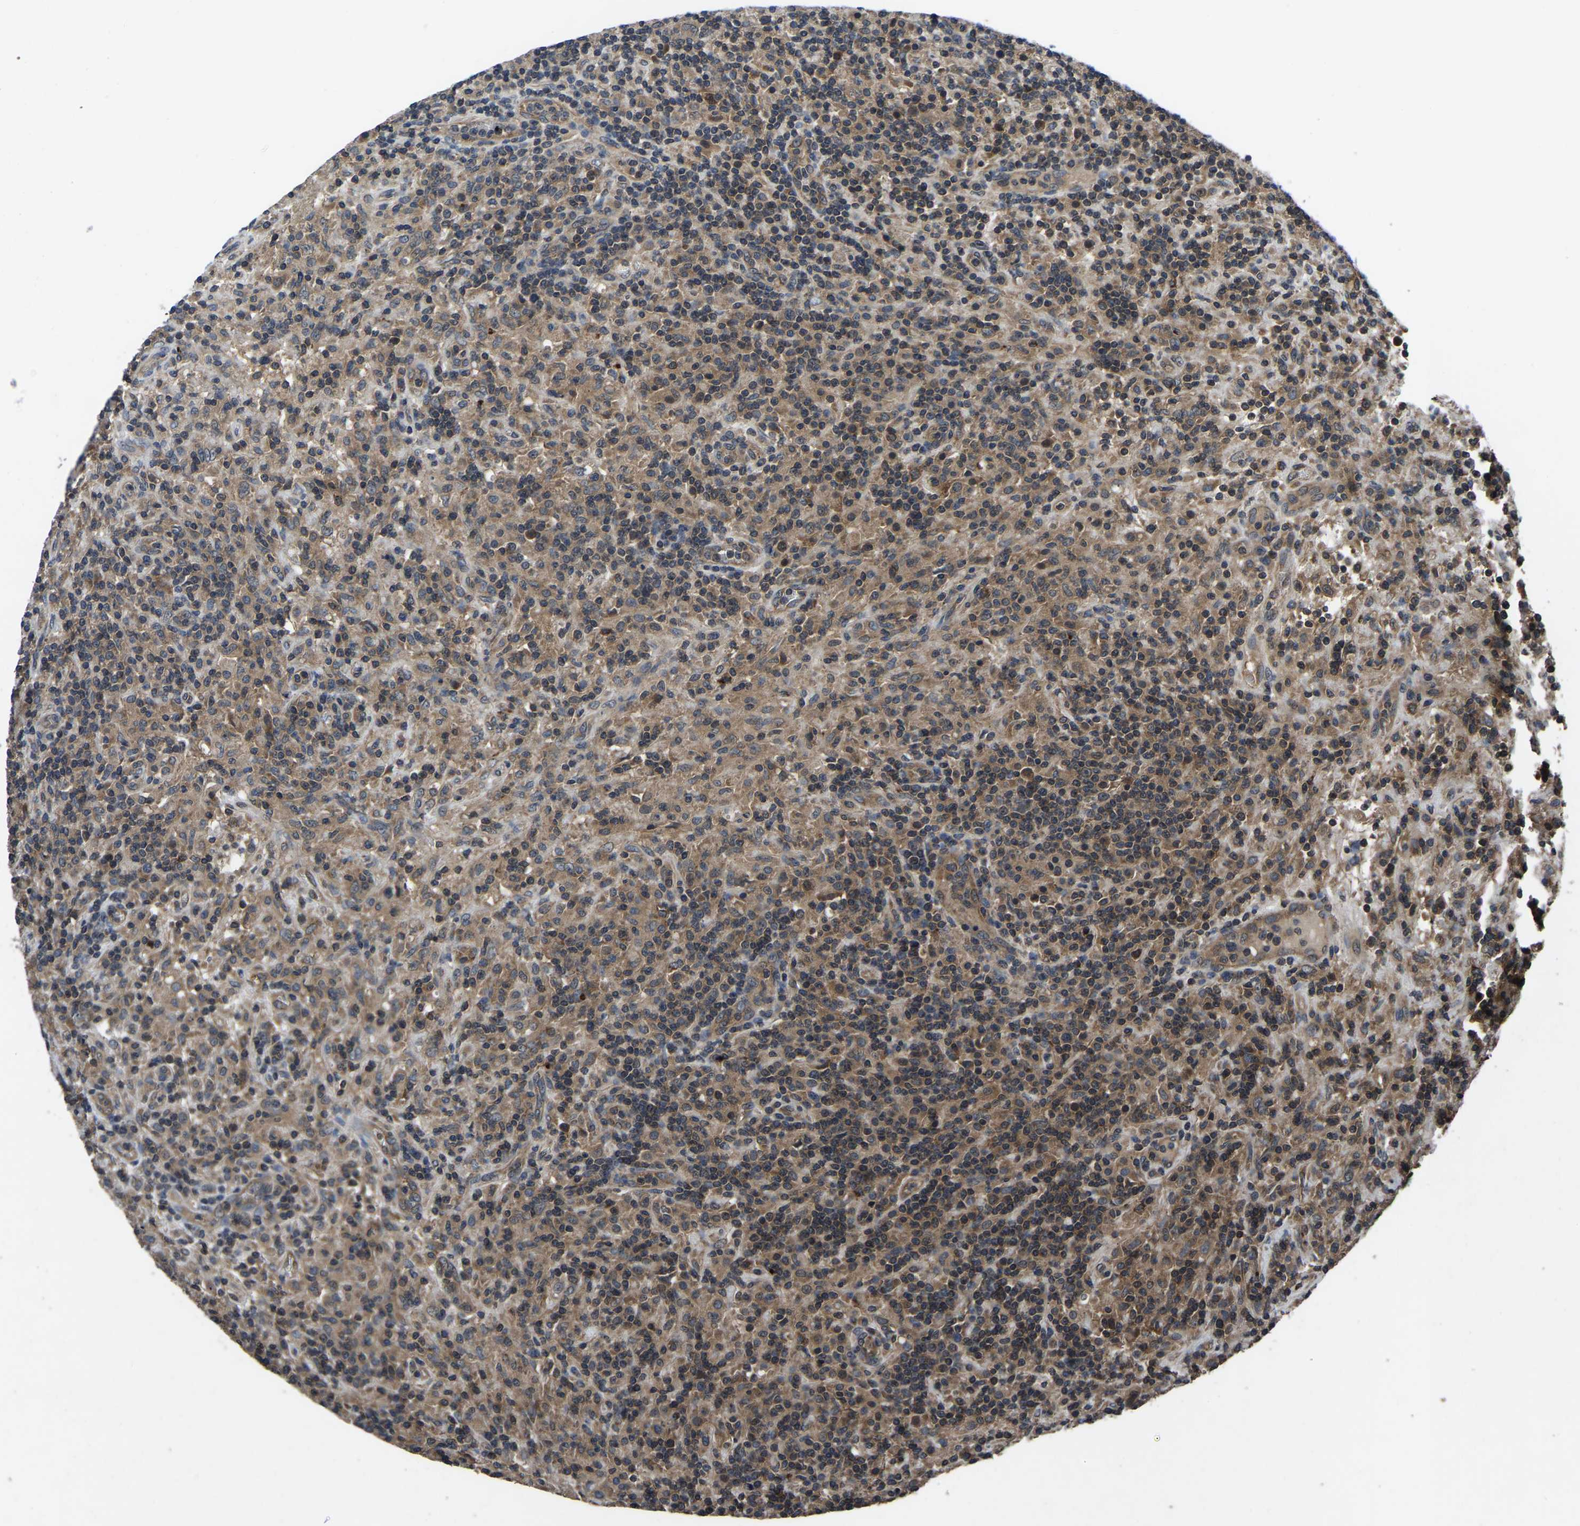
{"staining": {"intensity": "moderate", "quantity": "25%-75%", "location": "cytoplasmic/membranous"}, "tissue": "lymphoma", "cell_type": "Tumor cells", "image_type": "cancer", "snomed": [{"axis": "morphology", "description": "Hodgkin's disease, NOS"}, {"axis": "topography", "description": "Lymph node"}], "caption": "Protein positivity by immunohistochemistry reveals moderate cytoplasmic/membranous staining in approximately 25%-75% of tumor cells in lymphoma. The staining was performed using DAB (3,3'-diaminobenzidine), with brown indicating positive protein expression. Nuclei are stained blue with hematoxylin.", "gene": "CRYZL1", "patient": {"sex": "male", "age": 70}}